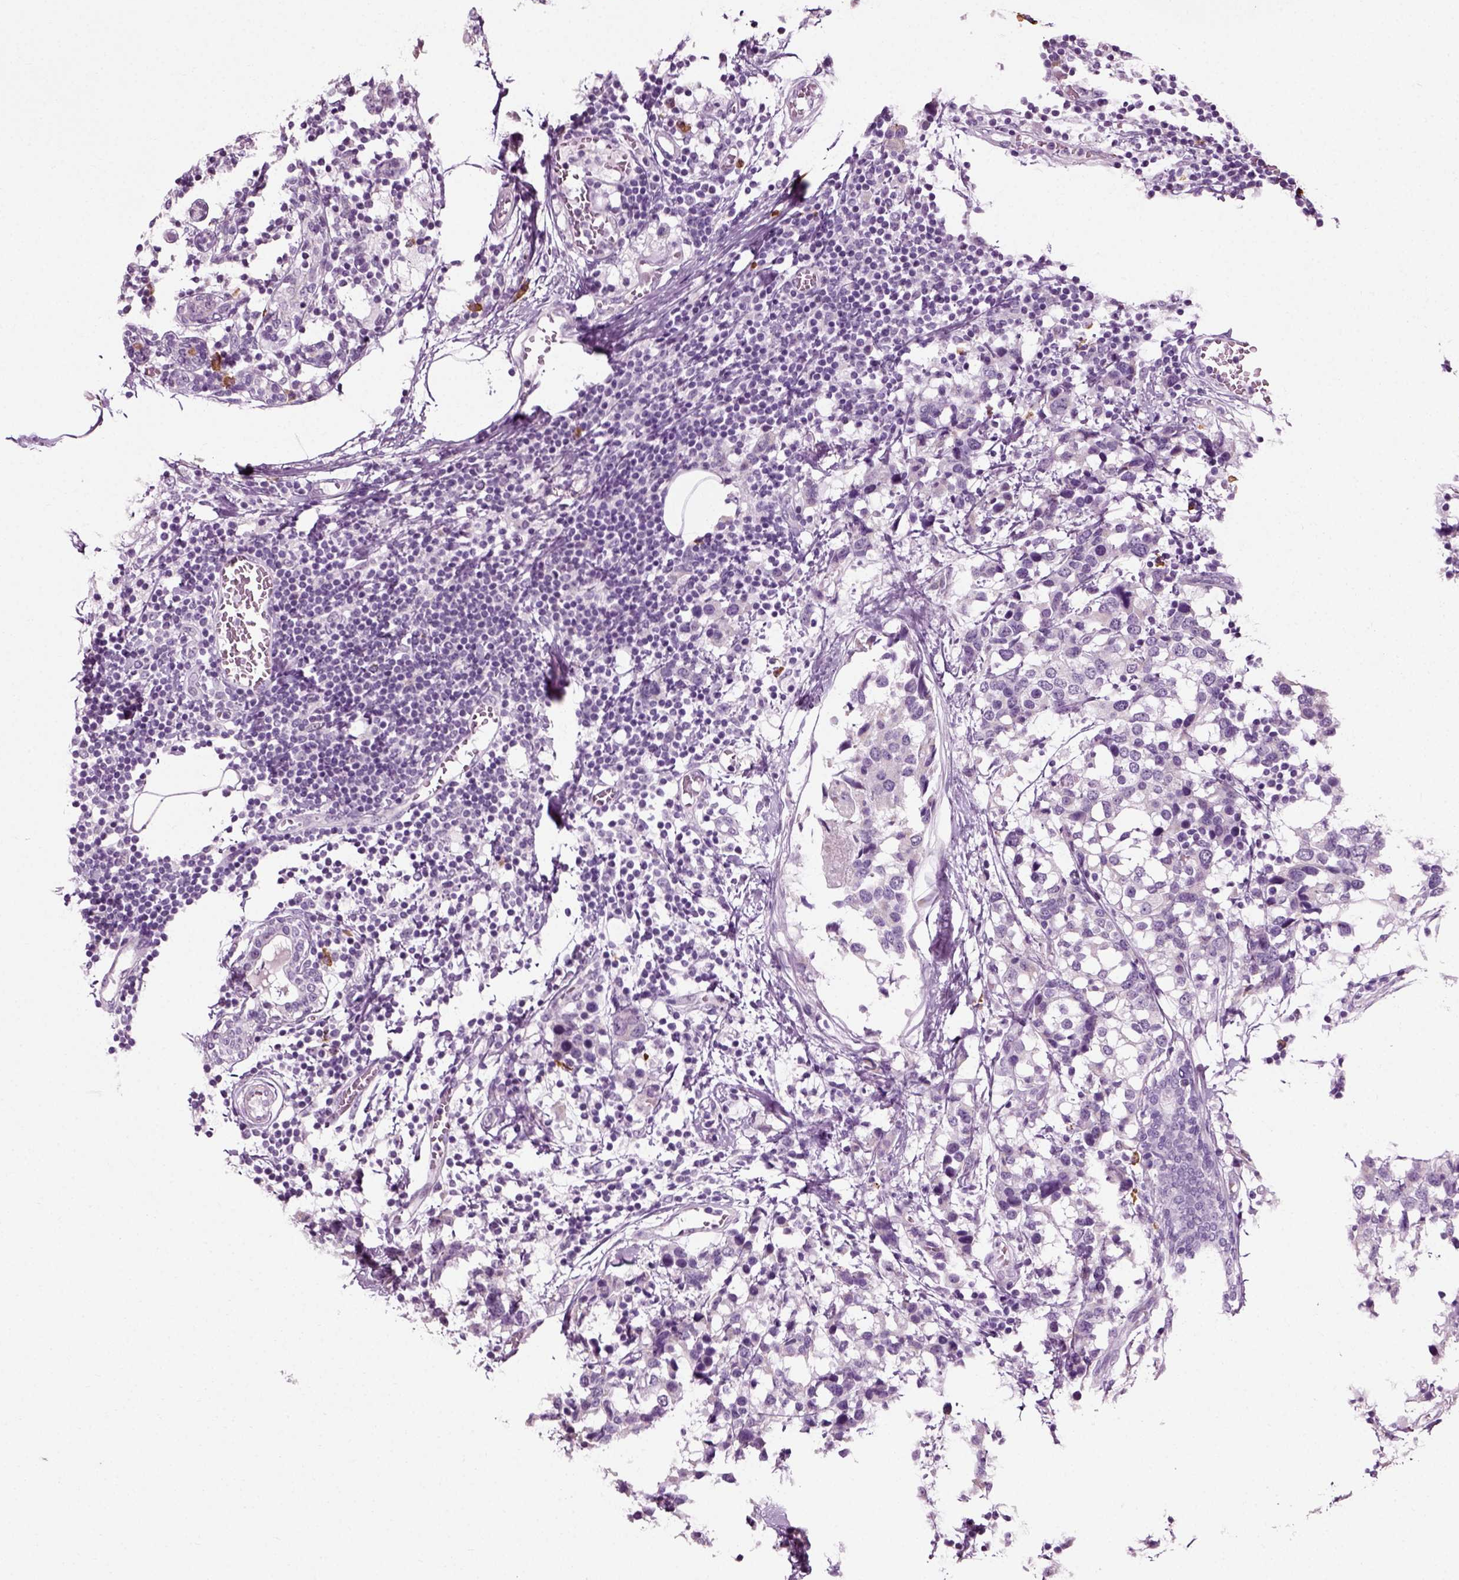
{"staining": {"intensity": "negative", "quantity": "none", "location": "none"}, "tissue": "breast cancer", "cell_type": "Tumor cells", "image_type": "cancer", "snomed": [{"axis": "morphology", "description": "Lobular carcinoma"}, {"axis": "topography", "description": "Breast"}], "caption": "DAB (3,3'-diaminobenzidine) immunohistochemical staining of human breast cancer (lobular carcinoma) exhibits no significant staining in tumor cells.", "gene": "SLC26A8", "patient": {"sex": "female", "age": 59}}